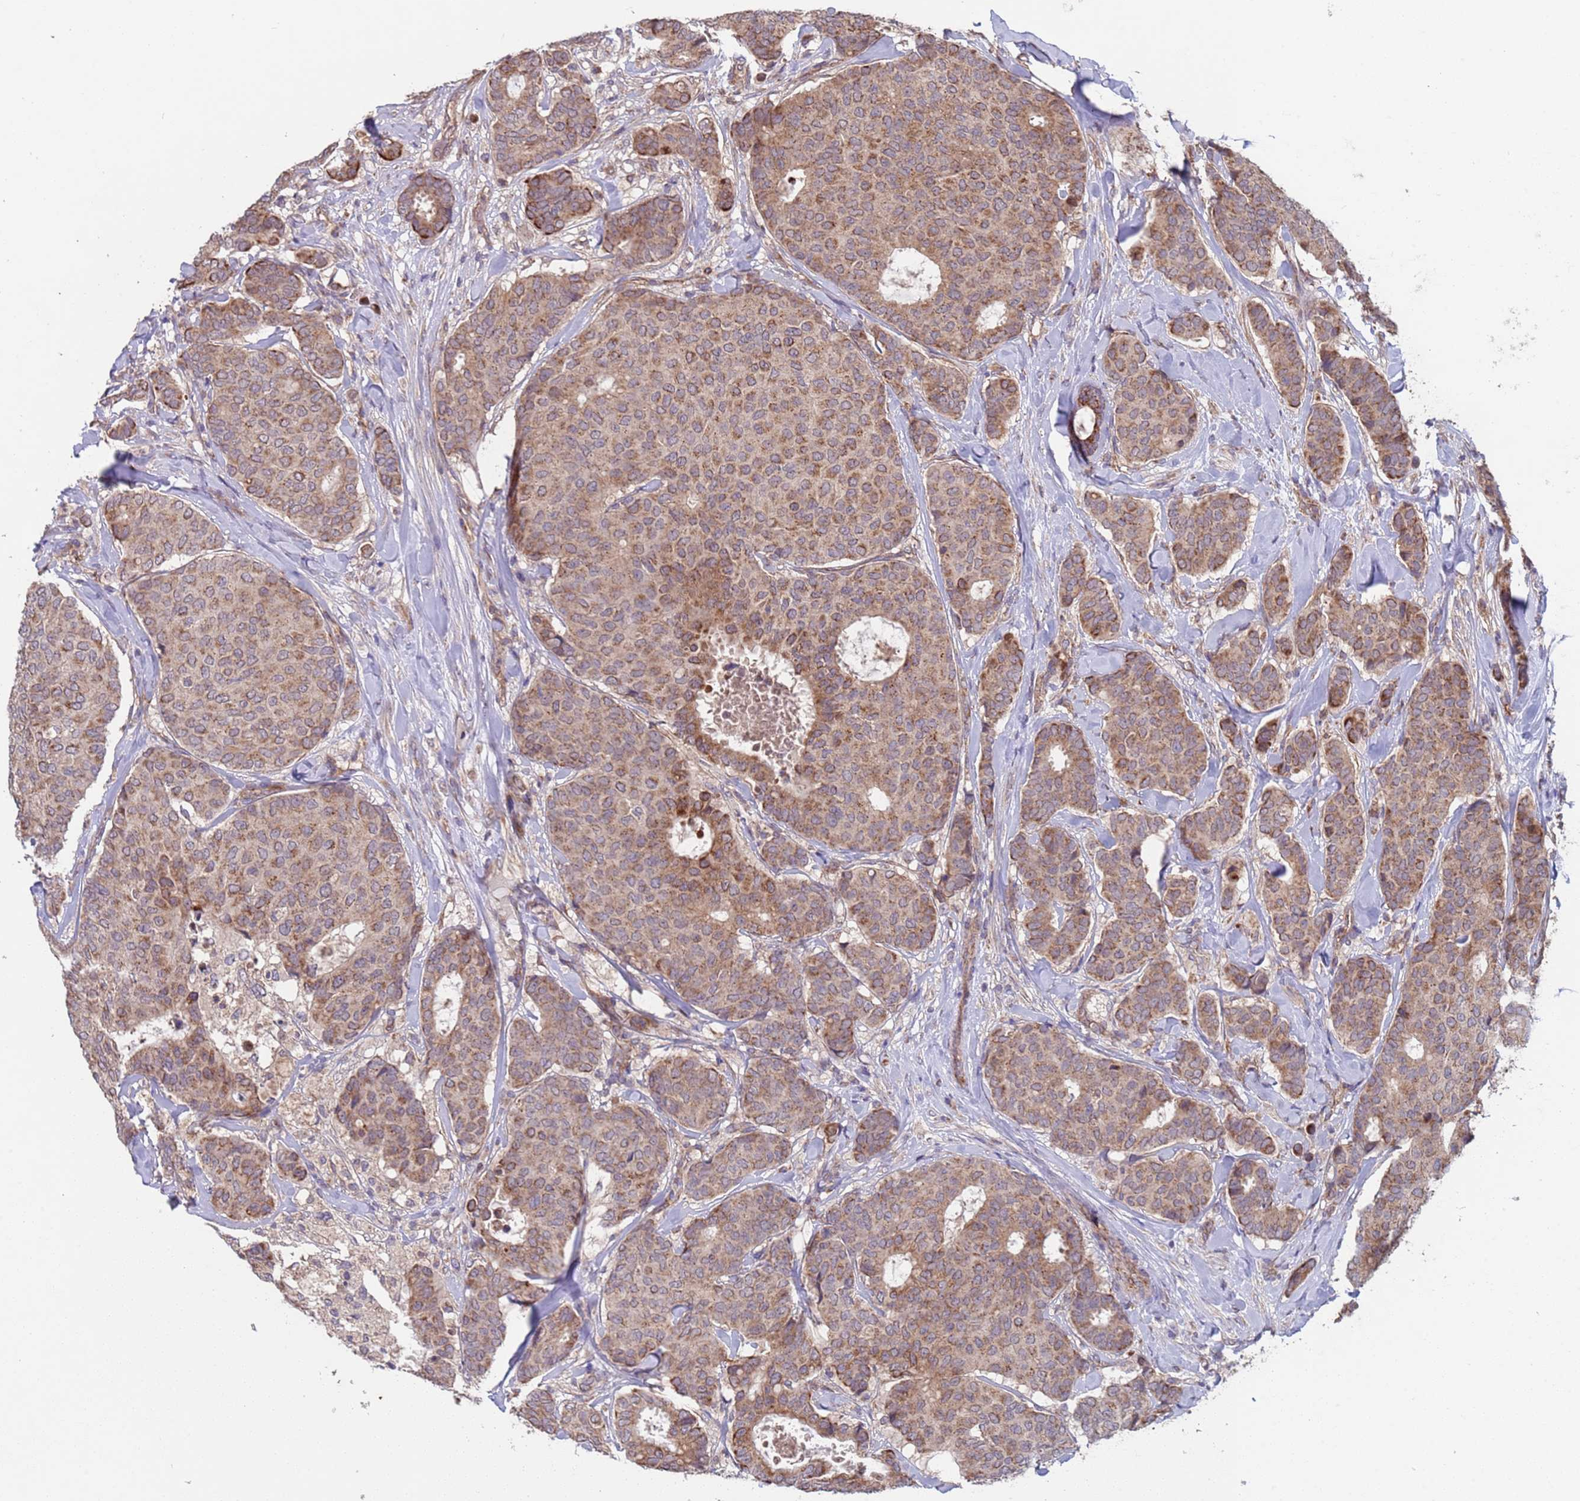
{"staining": {"intensity": "moderate", "quantity": ">75%", "location": "cytoplasmic/membranous"}, "tissue": "breast cancer", "cell_type": "Tumor cells", "image_type": "cancer", "snomed": [{"axis": "morphology", "description": "Duct carcinoma"}, {"axis": "topography", "description": "Breast"}], "caption": "About >75% of tumor cells in human invasive ductal carcinoma (breast) reveal moderate cytoplasmic/membranous protein expression as visualized by brown immunohistochemical staining.", "gene": "ACAD8", "patient": {"sex": "female", "age": 75}}